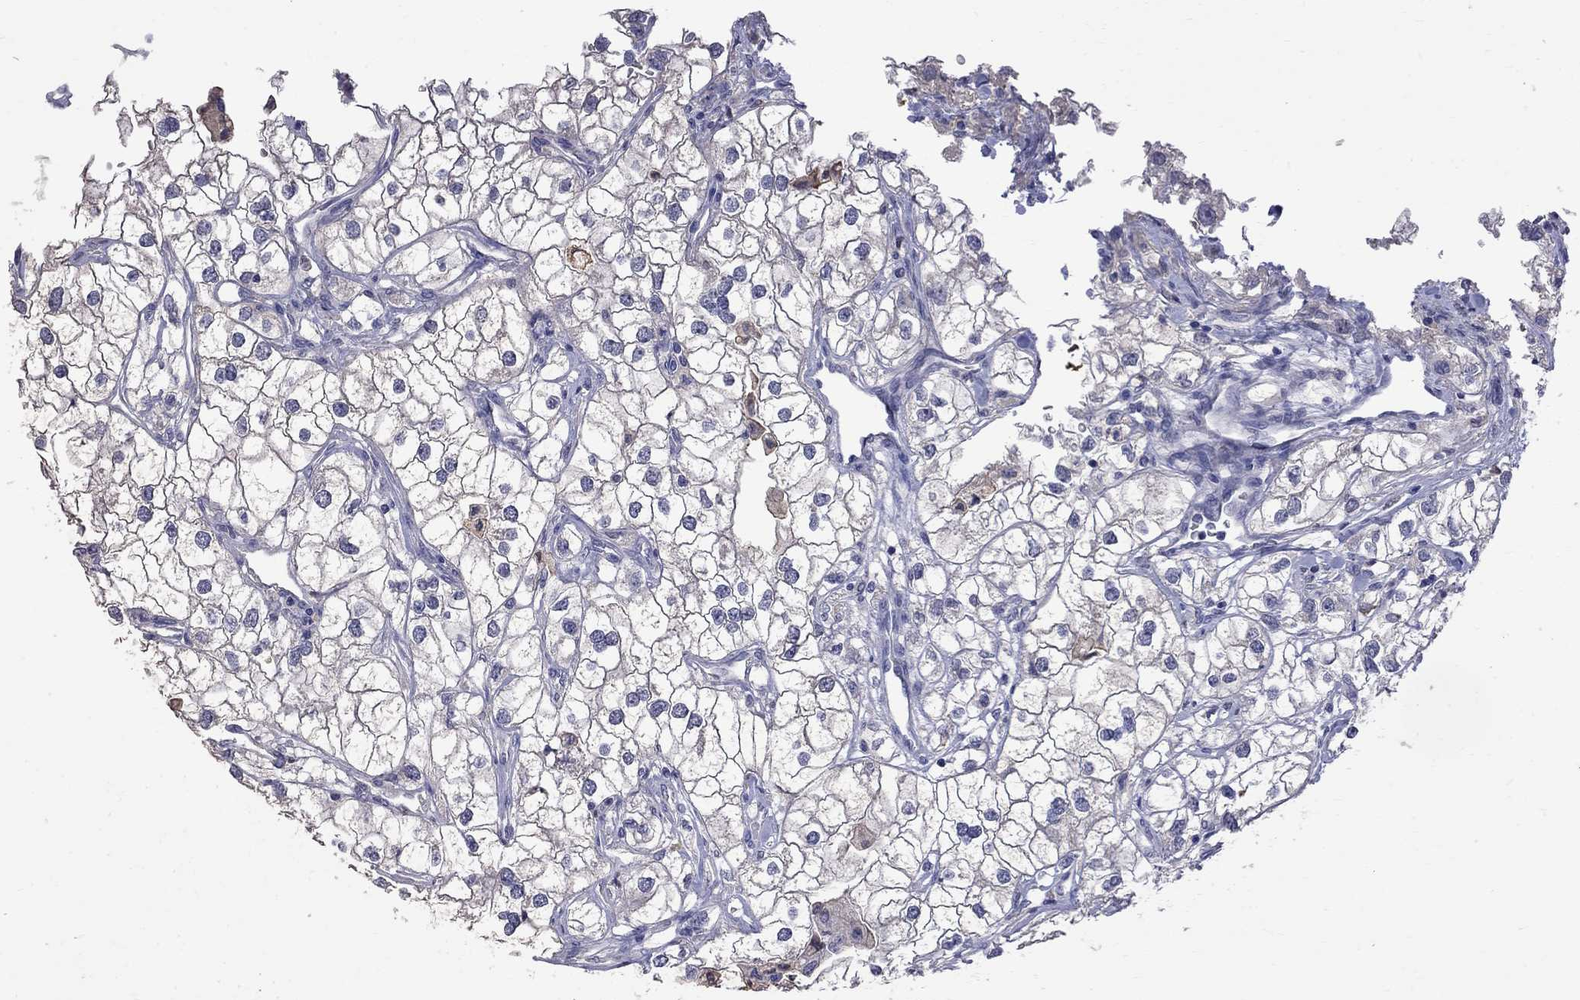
{"staining": {"intensity": "weak", "quantity": "<25%", "location": "cytoplasmic/membranous"}, "tissue": "renal cancer", "cell_type": "Tumor cells", "image_type": "cancer", "snomed": [{"axis": "morphology", "description": "Adenocarcinoma, NOS"}, {"axis": "topography", "description": "Kidney"}], "caption": "Immunohistochemistry micrograph of neoplastic tissue: adenocarcinoma (renal) stained with DAB (3,3'-diaminobenzidine) displays no significant protein positivity in tumor cells.", "gene": "CKAP2", "patient": {"sex": "male", "age": 59}}